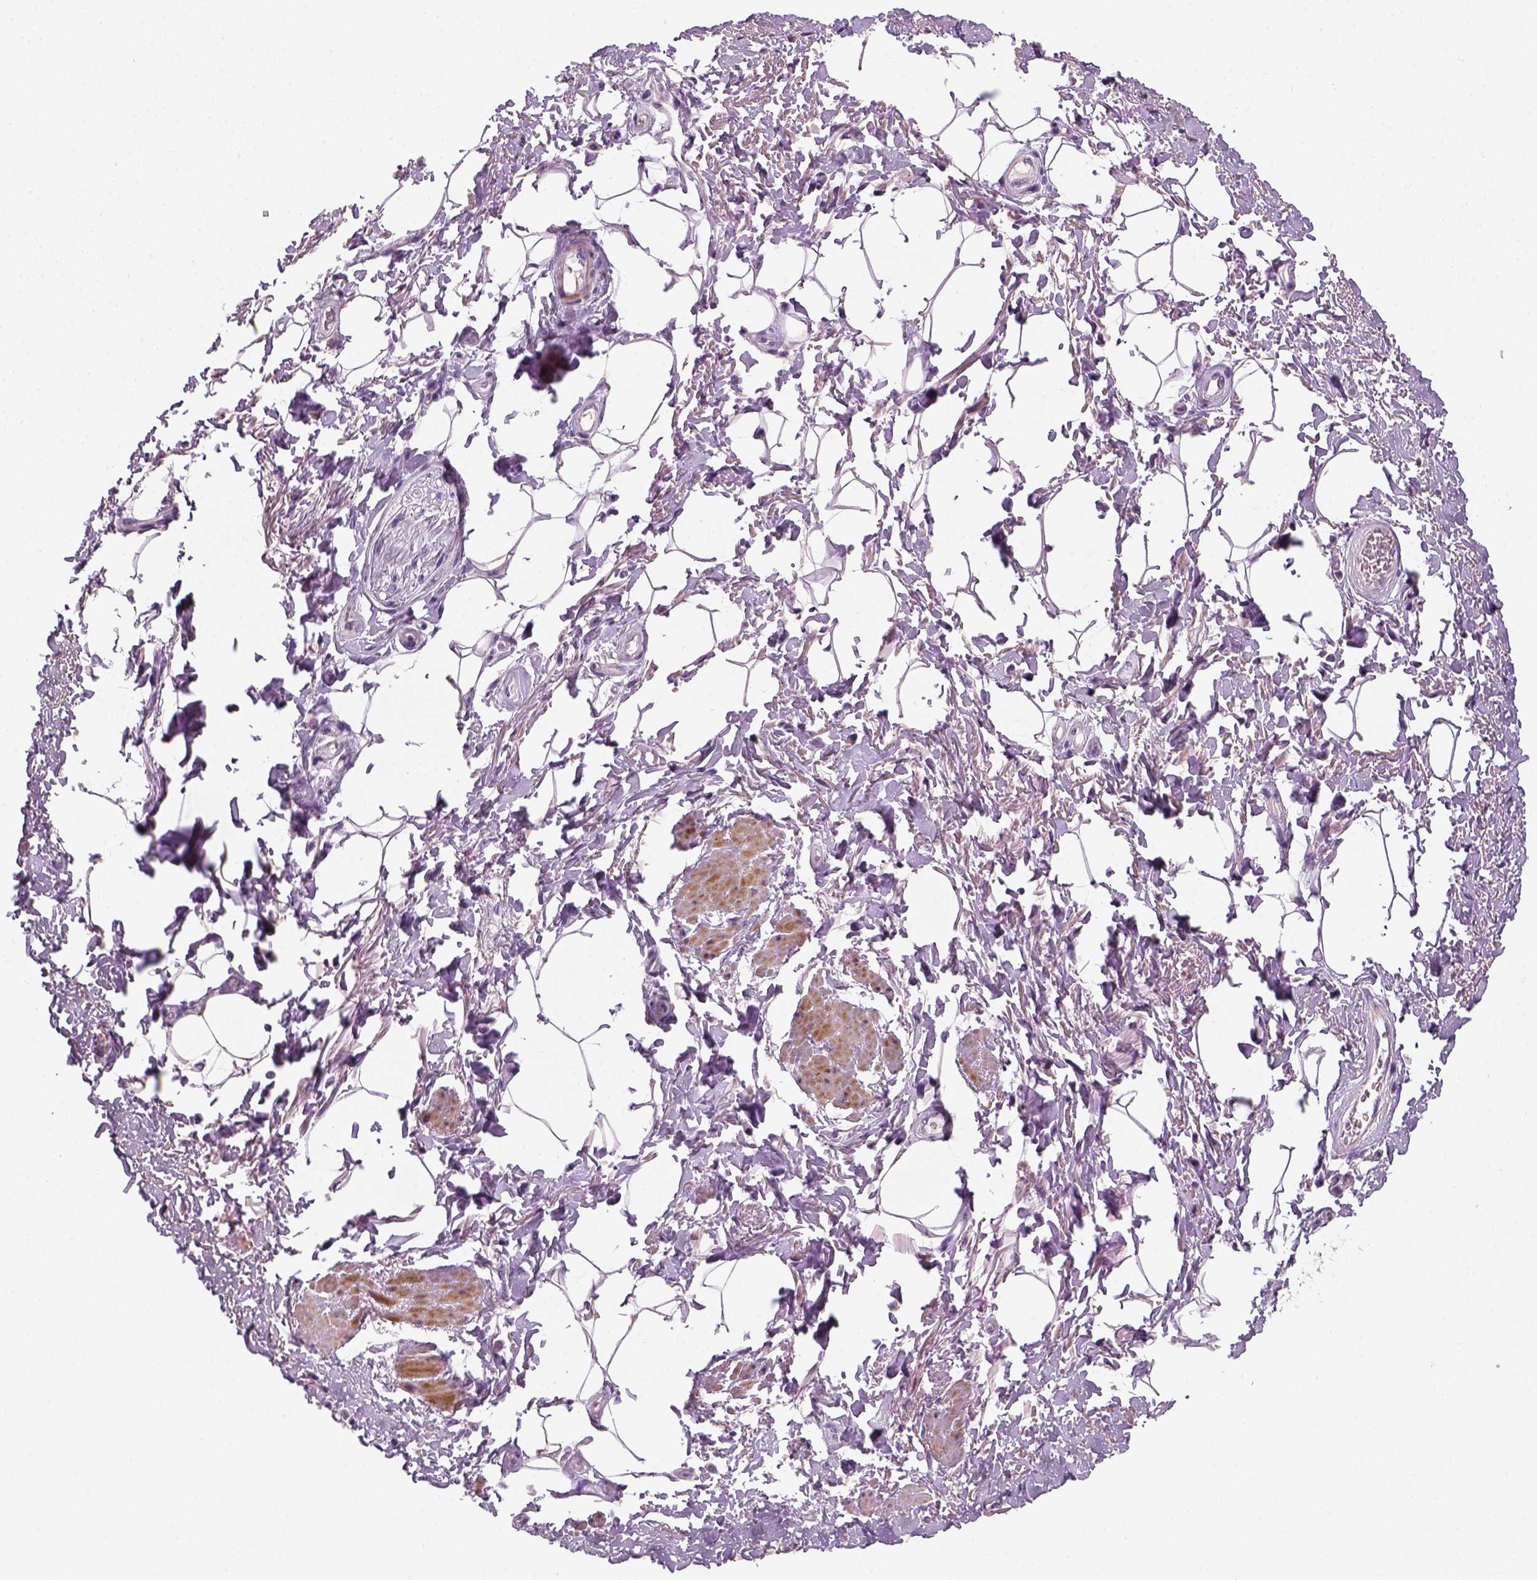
{"staining": {"intensity": "negative", "quantity": "none", "location": "none"}, "tissue": "adipose tissue", "cell_type": "Adipocytes", "image_type": "normal", "snomed": [{"axis": "morphology", "description": "Normal tissue, NOS"}, {"axis": "topography", "description": "Peripheral nerve tissue"}], "caption": "Immunohistochemistry photomicrograph of benign adipose tissue stained for a protein (brown), which demonstrates no positivity in adipocytes.", "gene": "NUDT6", "patient": {"sex": "male", "age": 51}}